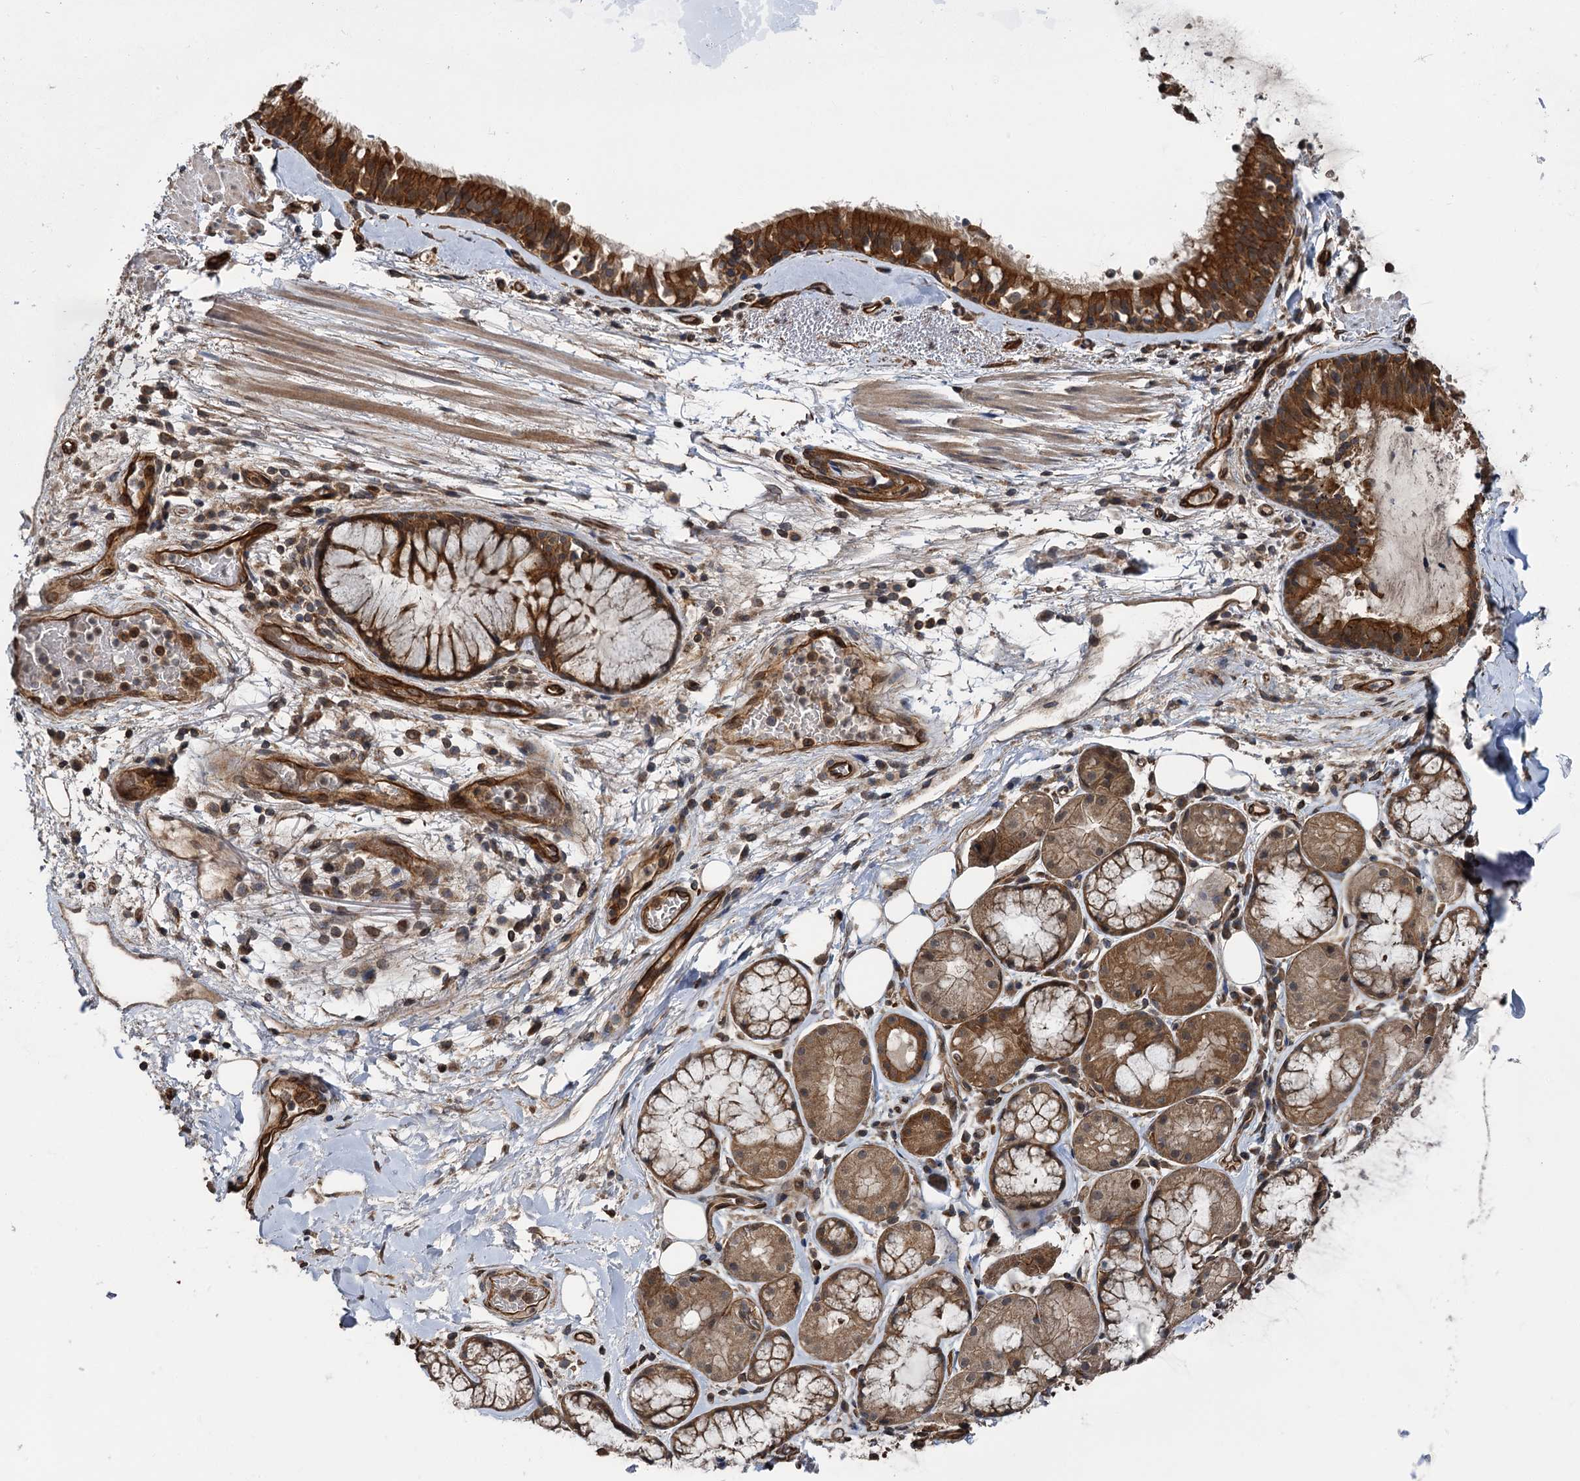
{"staining": {"intensity": "negative", "quantity": "none", "location": "none"}, "tissue": "adipose tissue", "cell_type": "Adipocytes", "image_type": "normal", "snomed": [{"axis": "morphology", "description": "Normal tissue, NOS"}, {"axis": "topography", "description": "Lymph node"}, {"axis": "topography", "description": "Cartilage tissue"}, {"axis": "topography", "description": "Bronchus"}], "caption": "DAB (3,3'-diaminobenzidine) immunohistochemical staining of unremarkable adipose tissue displays no significant staining in adipocytes.", "gene": "ZFYVE19", "patient": {"sex": "male", "age": 63}}